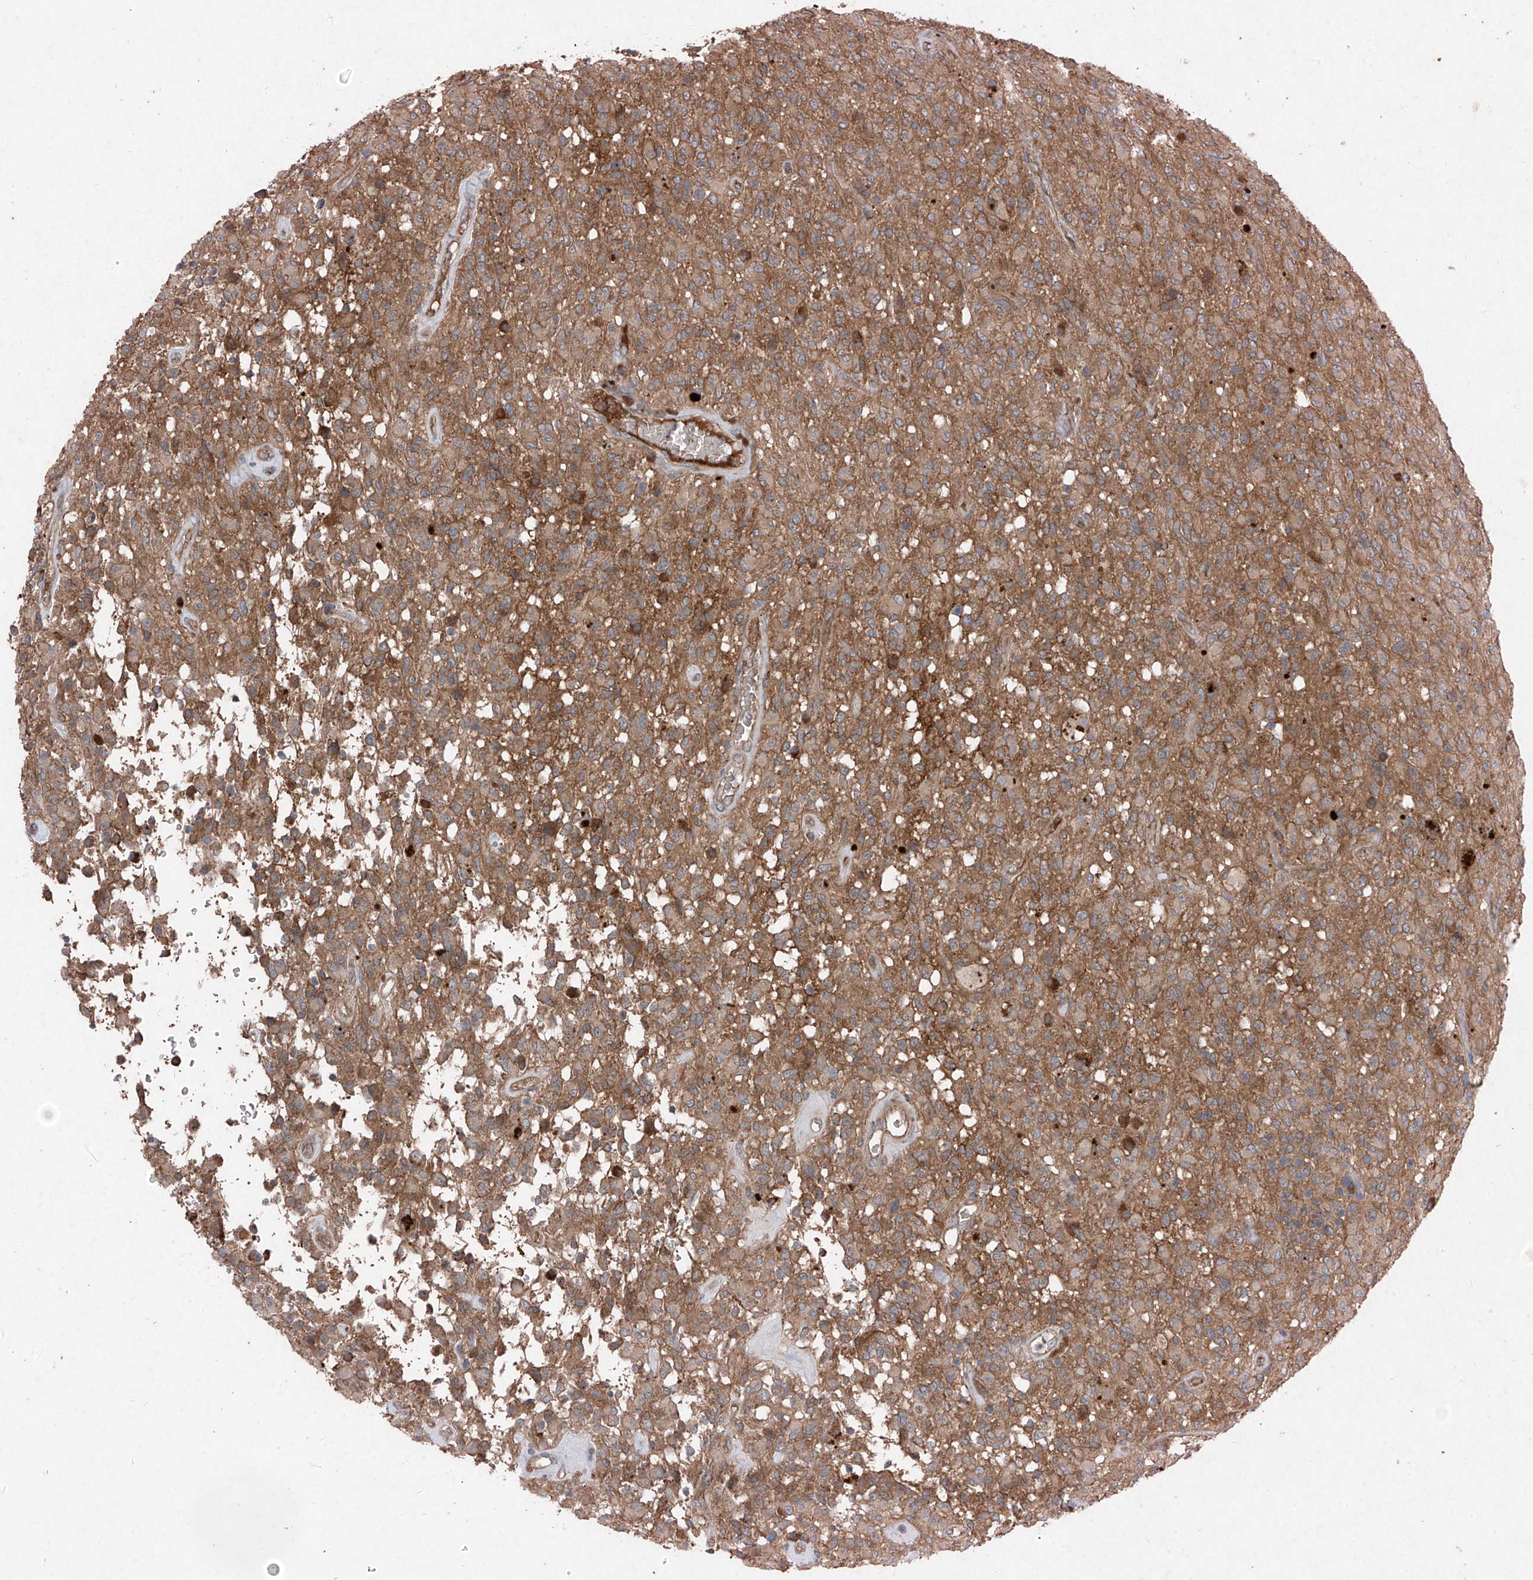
{"staining": {"intensity": "weak", "quantity": ">75%", "location": "cytoplasmic/membranous"}, "tissue": "glioma", "cell_type": "Tumor cells", "image_type": "cancer", "snomed": [{"axis": "morphology", "description": "Glioma, malignant, High grade"}, {"axis": "topography", "description": "Brain"}], "caption": "A low amount of weak cytoplasmic/membranous expression is seen in about >75% of tumor cells in high-grade glioma (malignant) tissue.", "gene": "FOXRED2", "patient": {"sex": "female", "age": 57}}